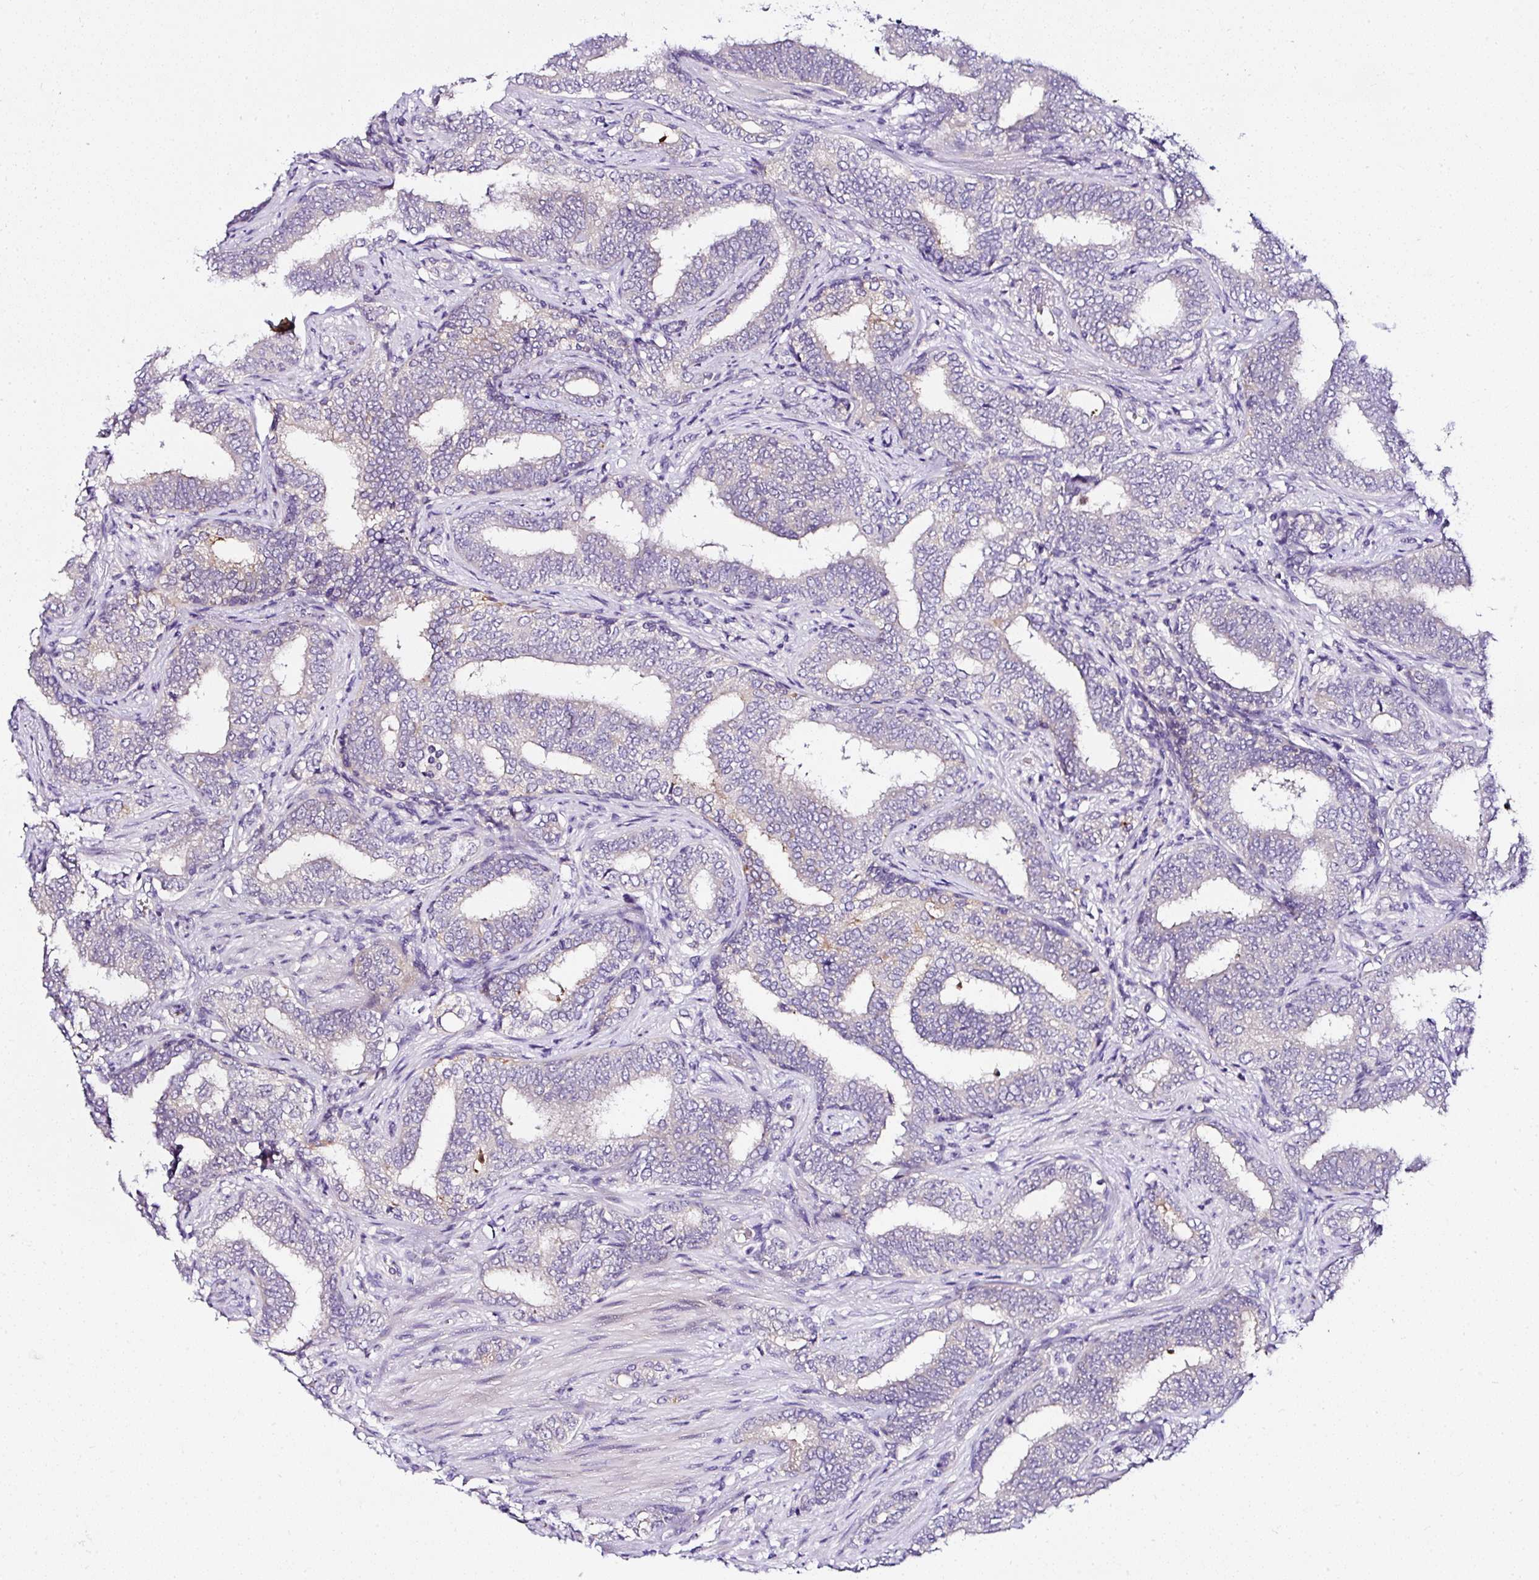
{"staining": {"intensity": "negative", "quantity": "none", "location": "none"}, "tissue": "prostate cancer", "cell_type": "Tumor cells", "image_type": "cancer", "snomed": [{"axis": "morphology", "description": "Adenocarcinoma, High grade"}, {"axis": "topography", "description": "Prostate"}], "caption": "Photomicrograph shows no protein staining in tumor cells of prostate cancer tissue.", "gene": "DEPDC5", "patient": {"sex": "male", "age": 72}}